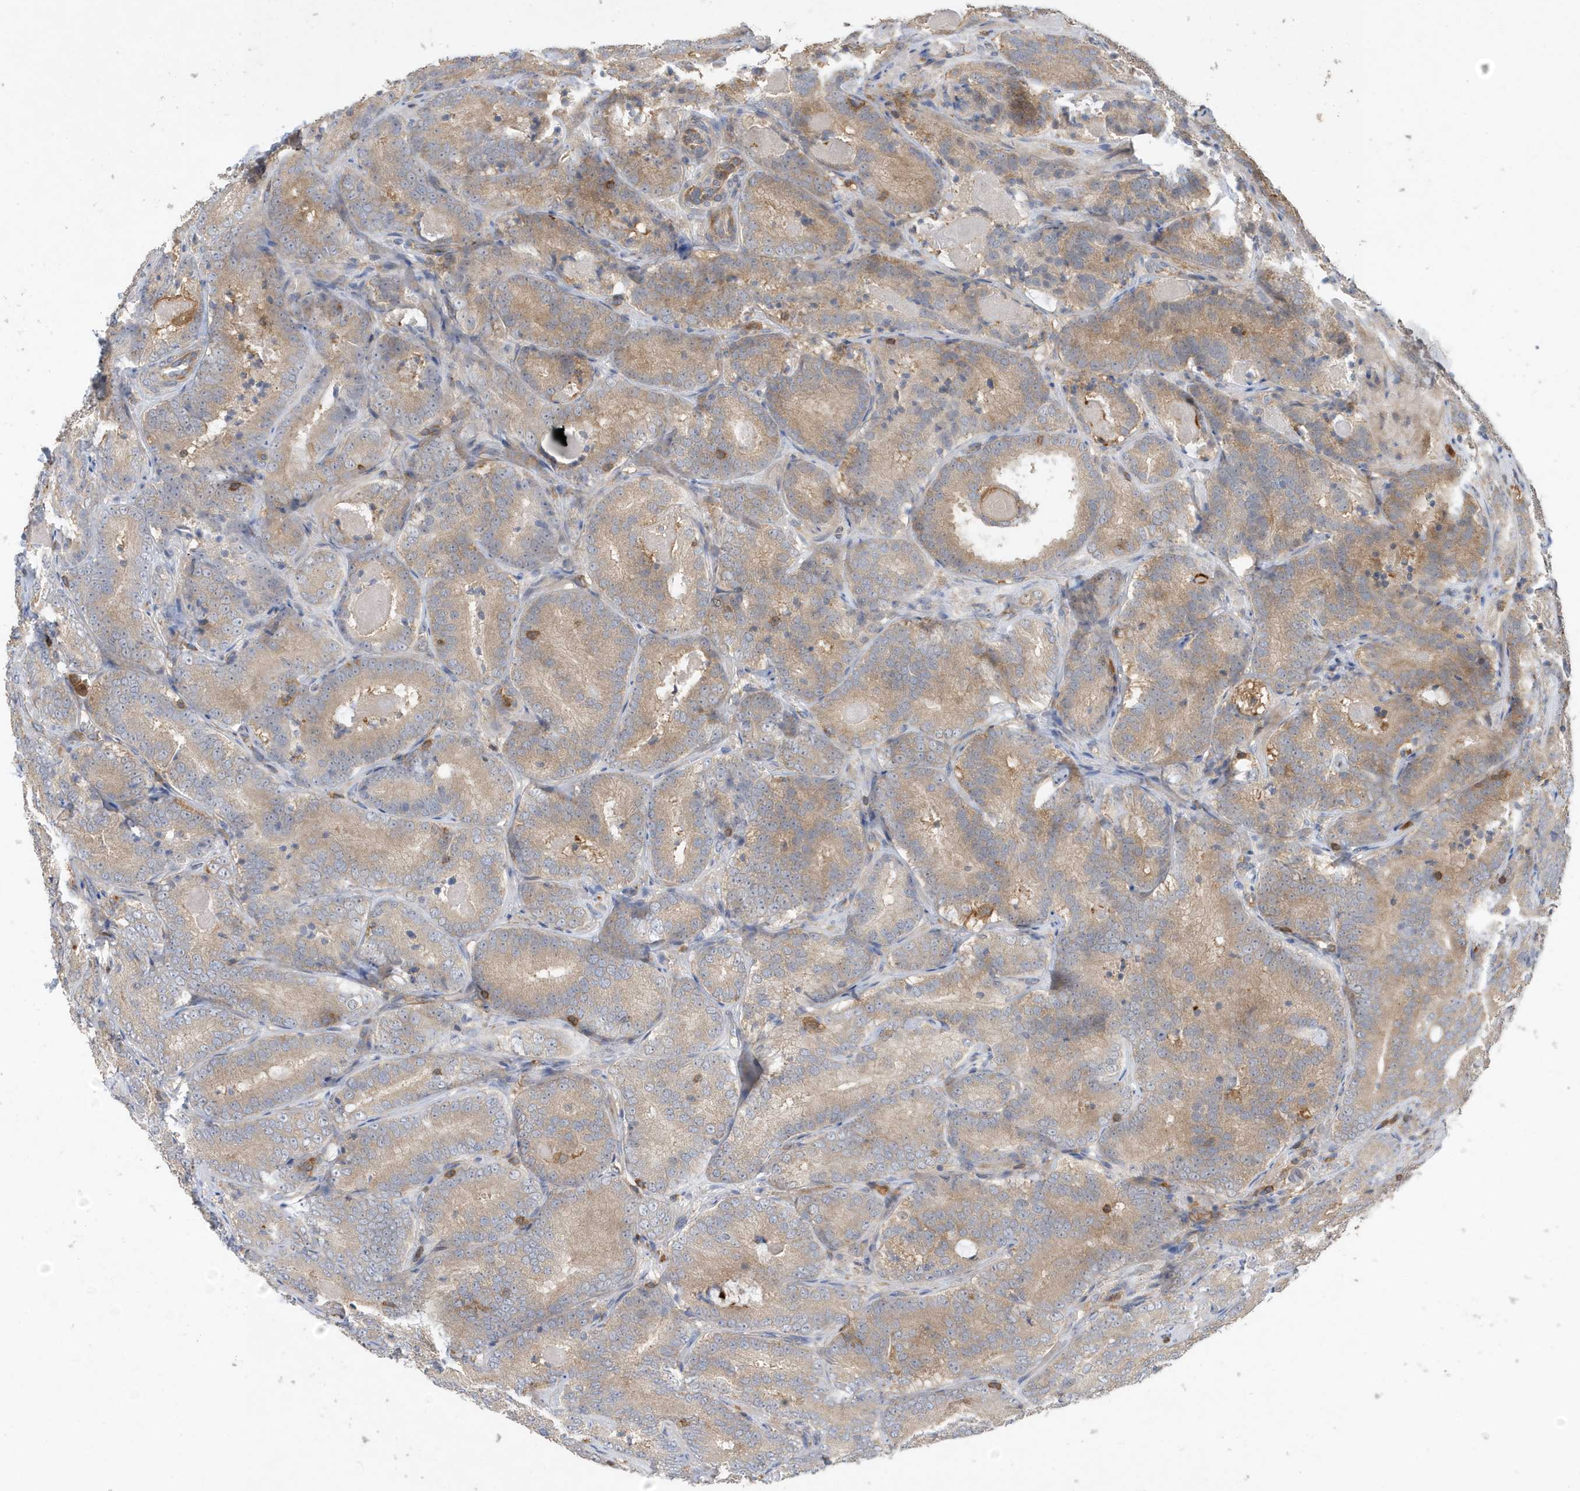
{"staining": {"intensity": "moderate", "quantity": ">75%", "location": "cytoplasmic/membranous"}, "tissue": "prostate cancer", "cell_type": "Tumor cells", "image_type": "cancer", "snomed": [{"axis": "morphology", "description": "Adenocarcinoma, High grade"}, {"axis": "topography", "description": "Prostate"}], "caption": "Immunohistochemistry (IHC) micrograph of human prostate cancer stained for a protein (brown), which displays medium levels of moderate cytoplasmic/membranous expression in about >75% of tumor cells.", "gene": "LAPTM4A", "patient": {"sex": "male", "age": 57}}